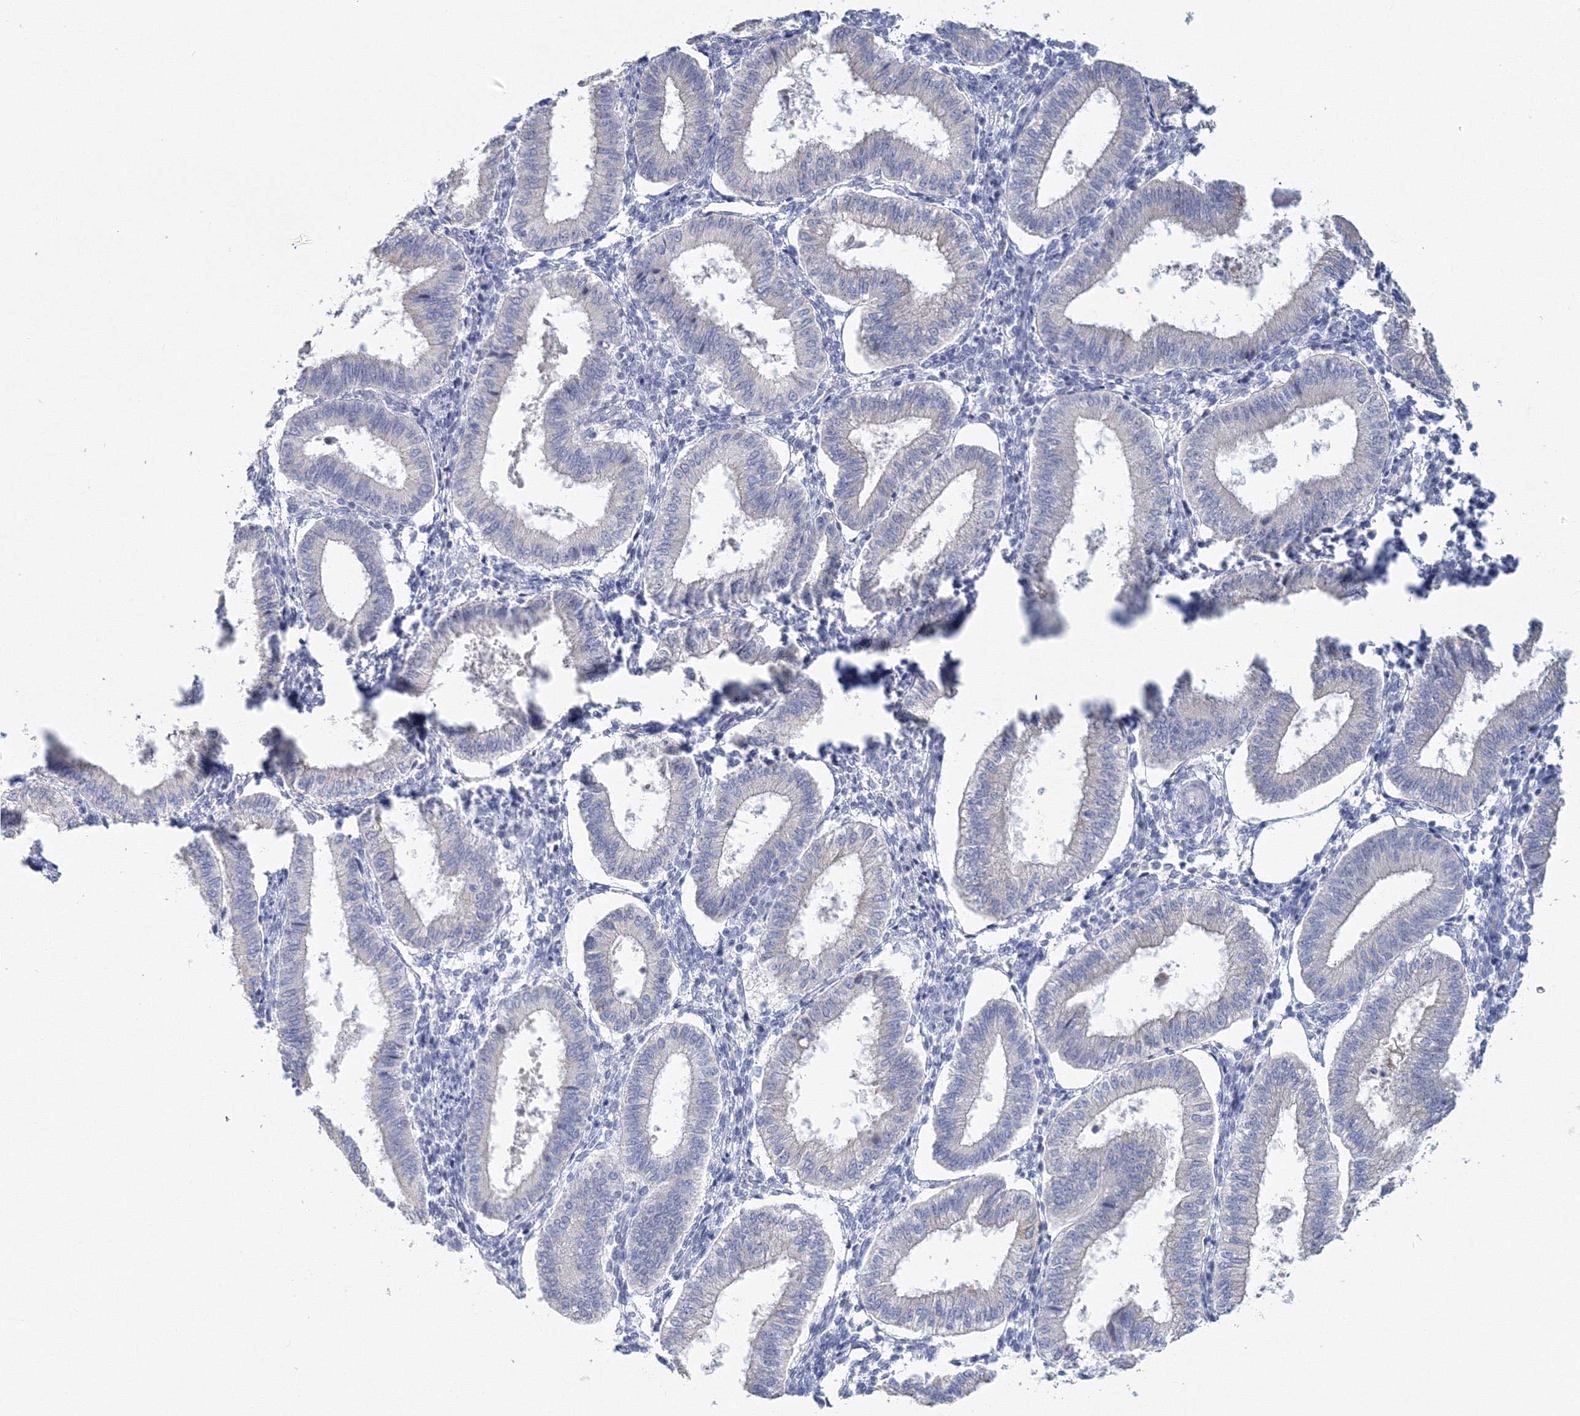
{"staining": {"intensity": "negative", "quantity": "none", "location": "none"}, "tissue": "endometrium", "cell_type": "Cells in endometrial stroma", "image_type": "normal", "snomed": [{"axis": "morphology", "description": "Normal tissue, NOS"}, {"axis": "topography", "description": "Endometrium"}], "caption": "Image shows no significant protein positivity in cells in endometrial stroma of unremarkable endometrium. Nuclei are stained in blue.", "gene": "VSIG1", "patient": {"sex": "female", "age": 39}}